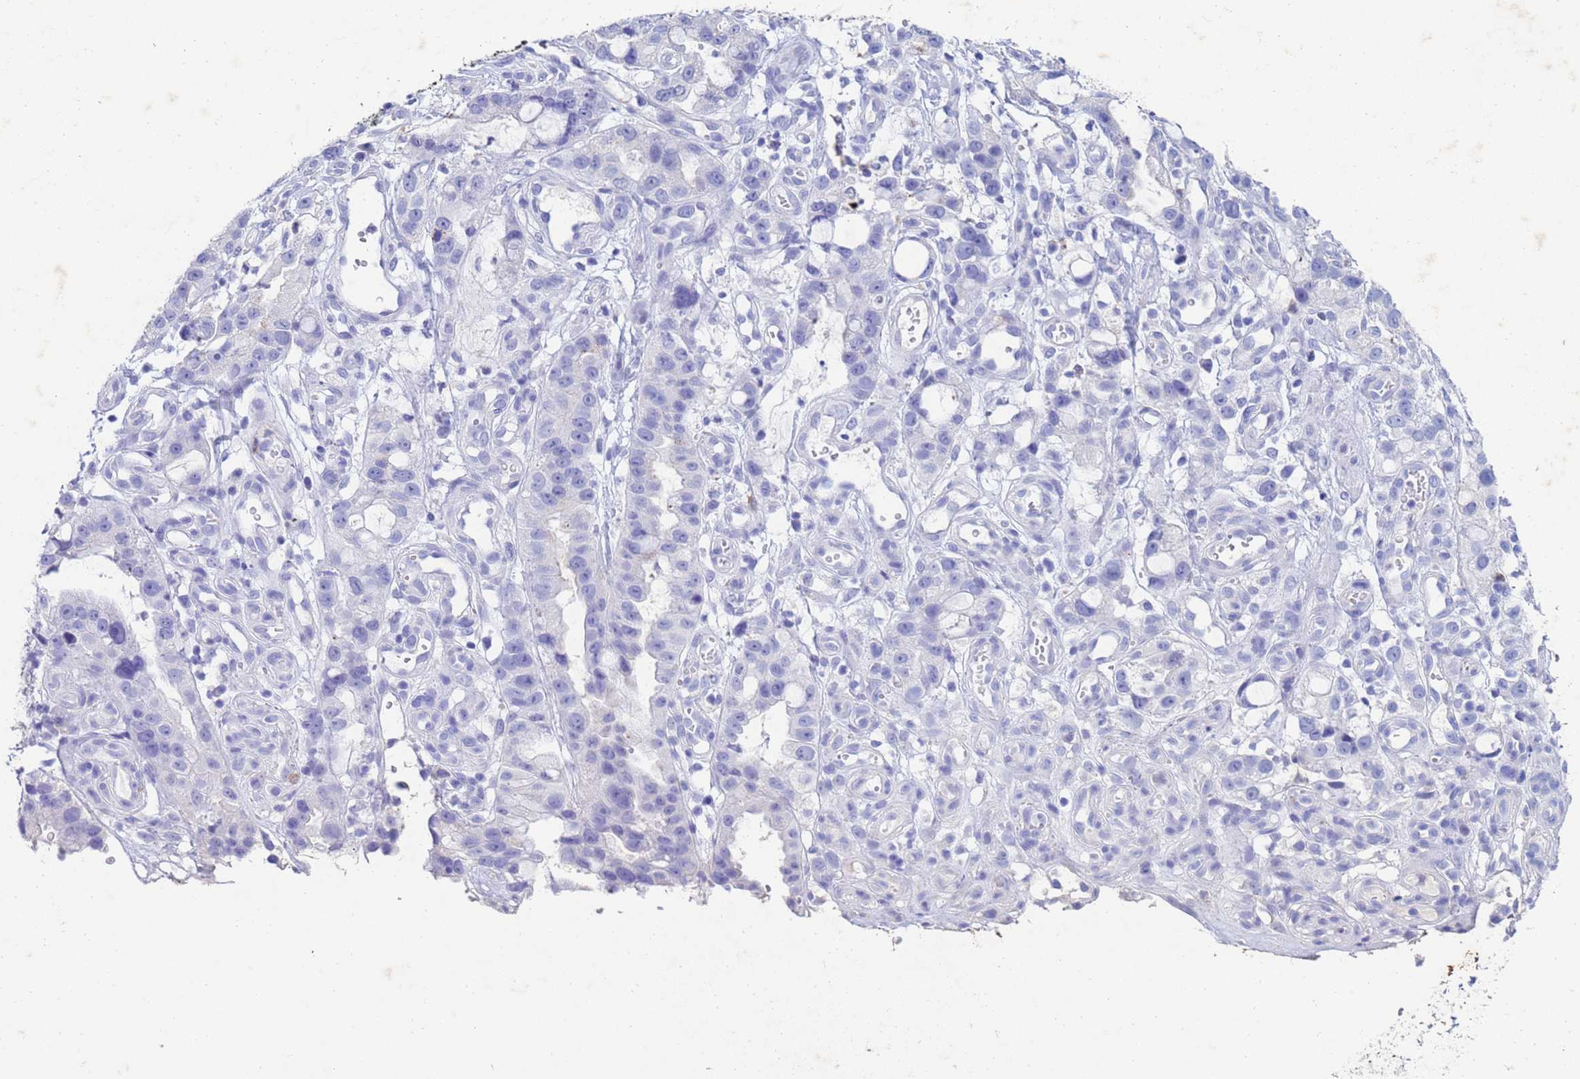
{"staining": {"intensity": "negative", "quantity": "none", "location": "none"}, "tissue": "stomach cancer", "cell_type": "Tumor cells", "image_type": "cancer", "snomed": [{"axis": "morphology", "description": "Adenocarcinoma, NOS"}, {"axis": "topography", "description": "Stomach"}], "caption": "Immunohistochemistry (IHC) histopathology image of human stomach adenocarcinoma stained for a protein (brown), which demonstrates no expression in tumor cells.", "gene": "CSTB", "patient": {"sex": "male", "age": 55}}